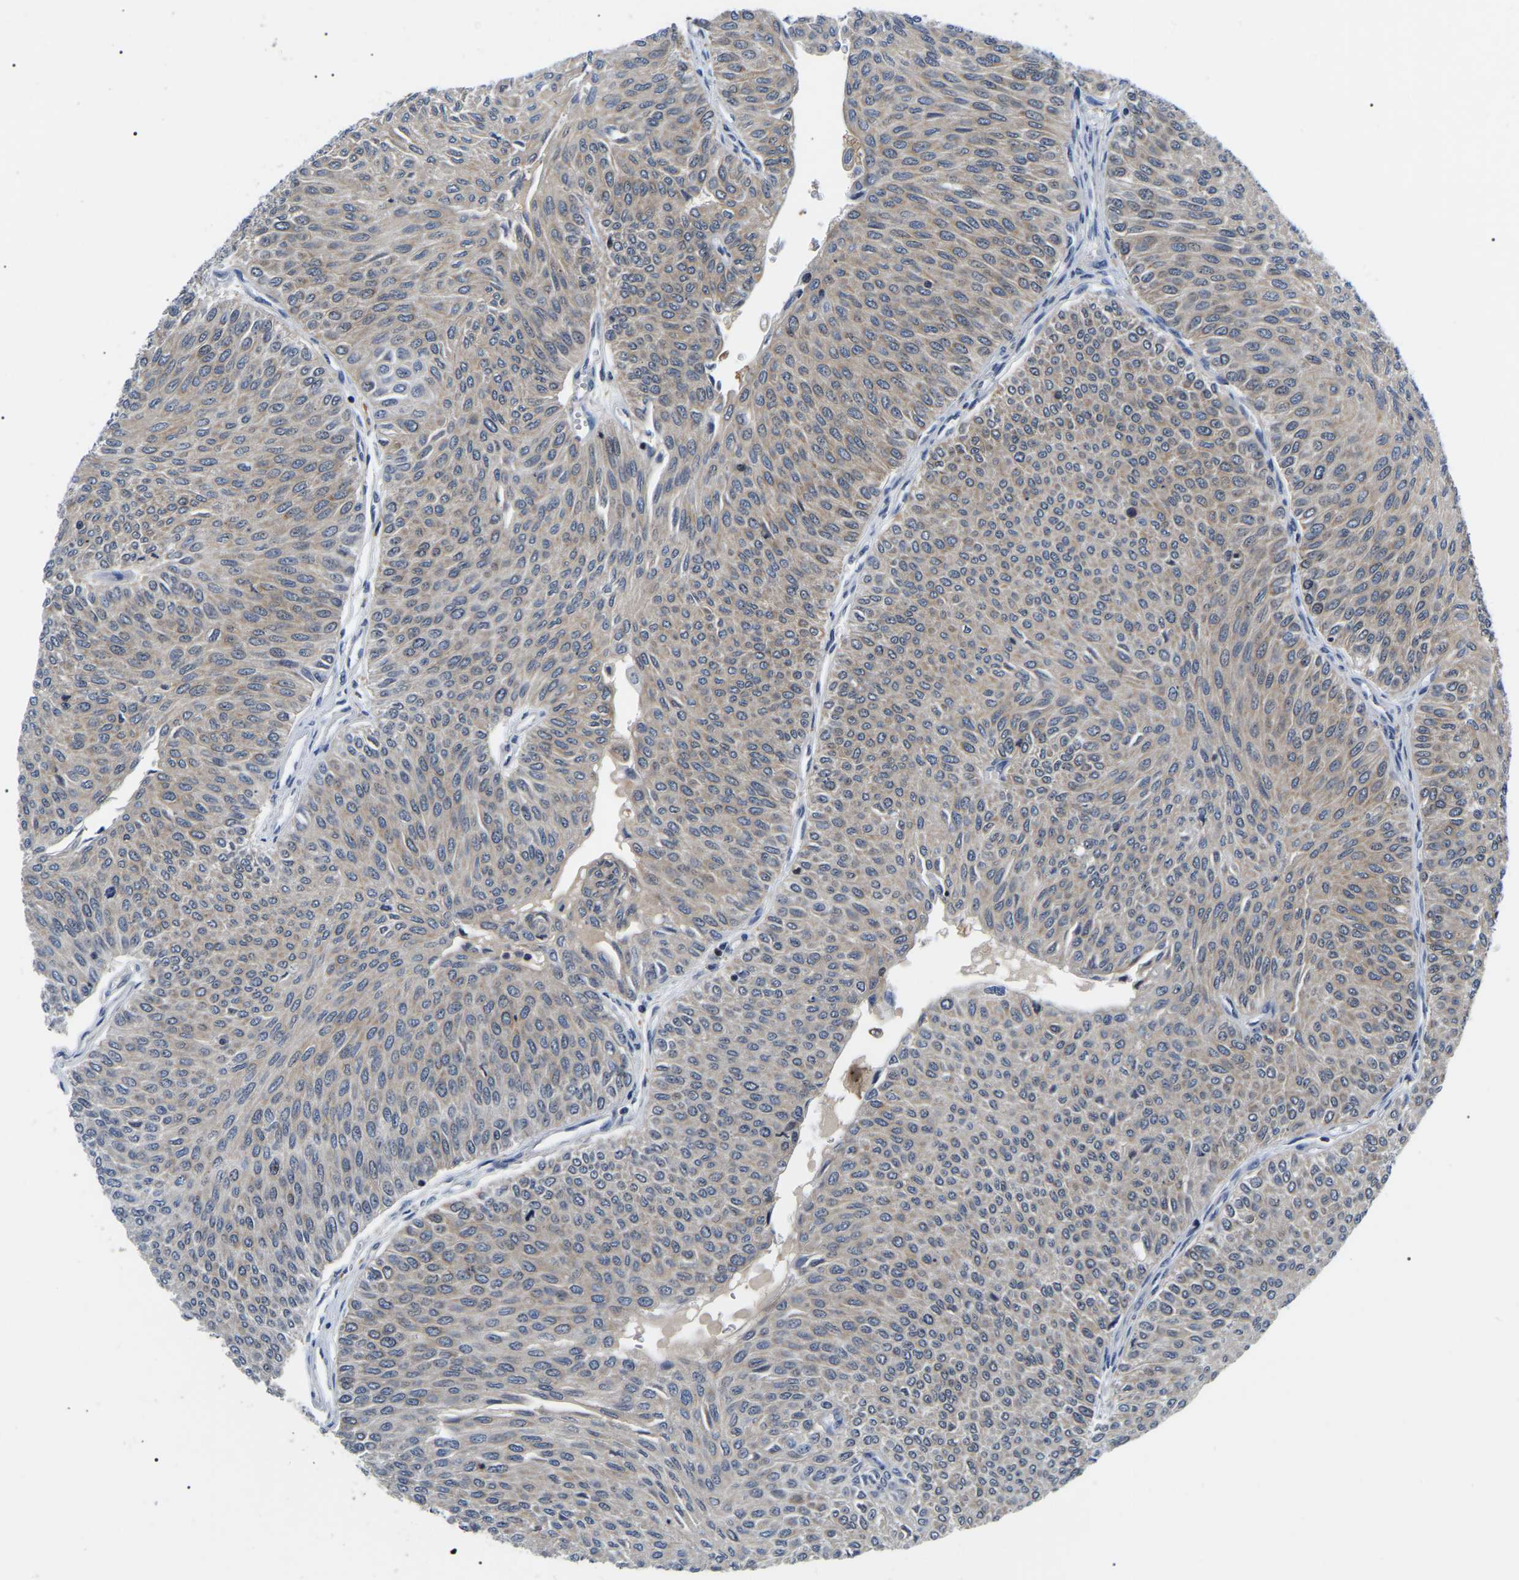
{"staining": {"intensity": "moderate", "quantity": "25%-75%", "location": "cytoplasmic/membranous"}, "tissue": "urothelial cancer", "cell_type": "Tumor cells", "image_type": "cancer", "snomed": [{"axis": "morphology", "description": "Urothelial carcinoma, Low grade"}, {"axis": "topography", "description": "Urinary bladder"}], "caption": "A brown stain highlights moderate cytoplasmic/membranous positivity of a protein in low-grade urothelial carcinoma tumor cells.", "gene": "RRP1B", "patient": {"sex": "male", "age": 78}}